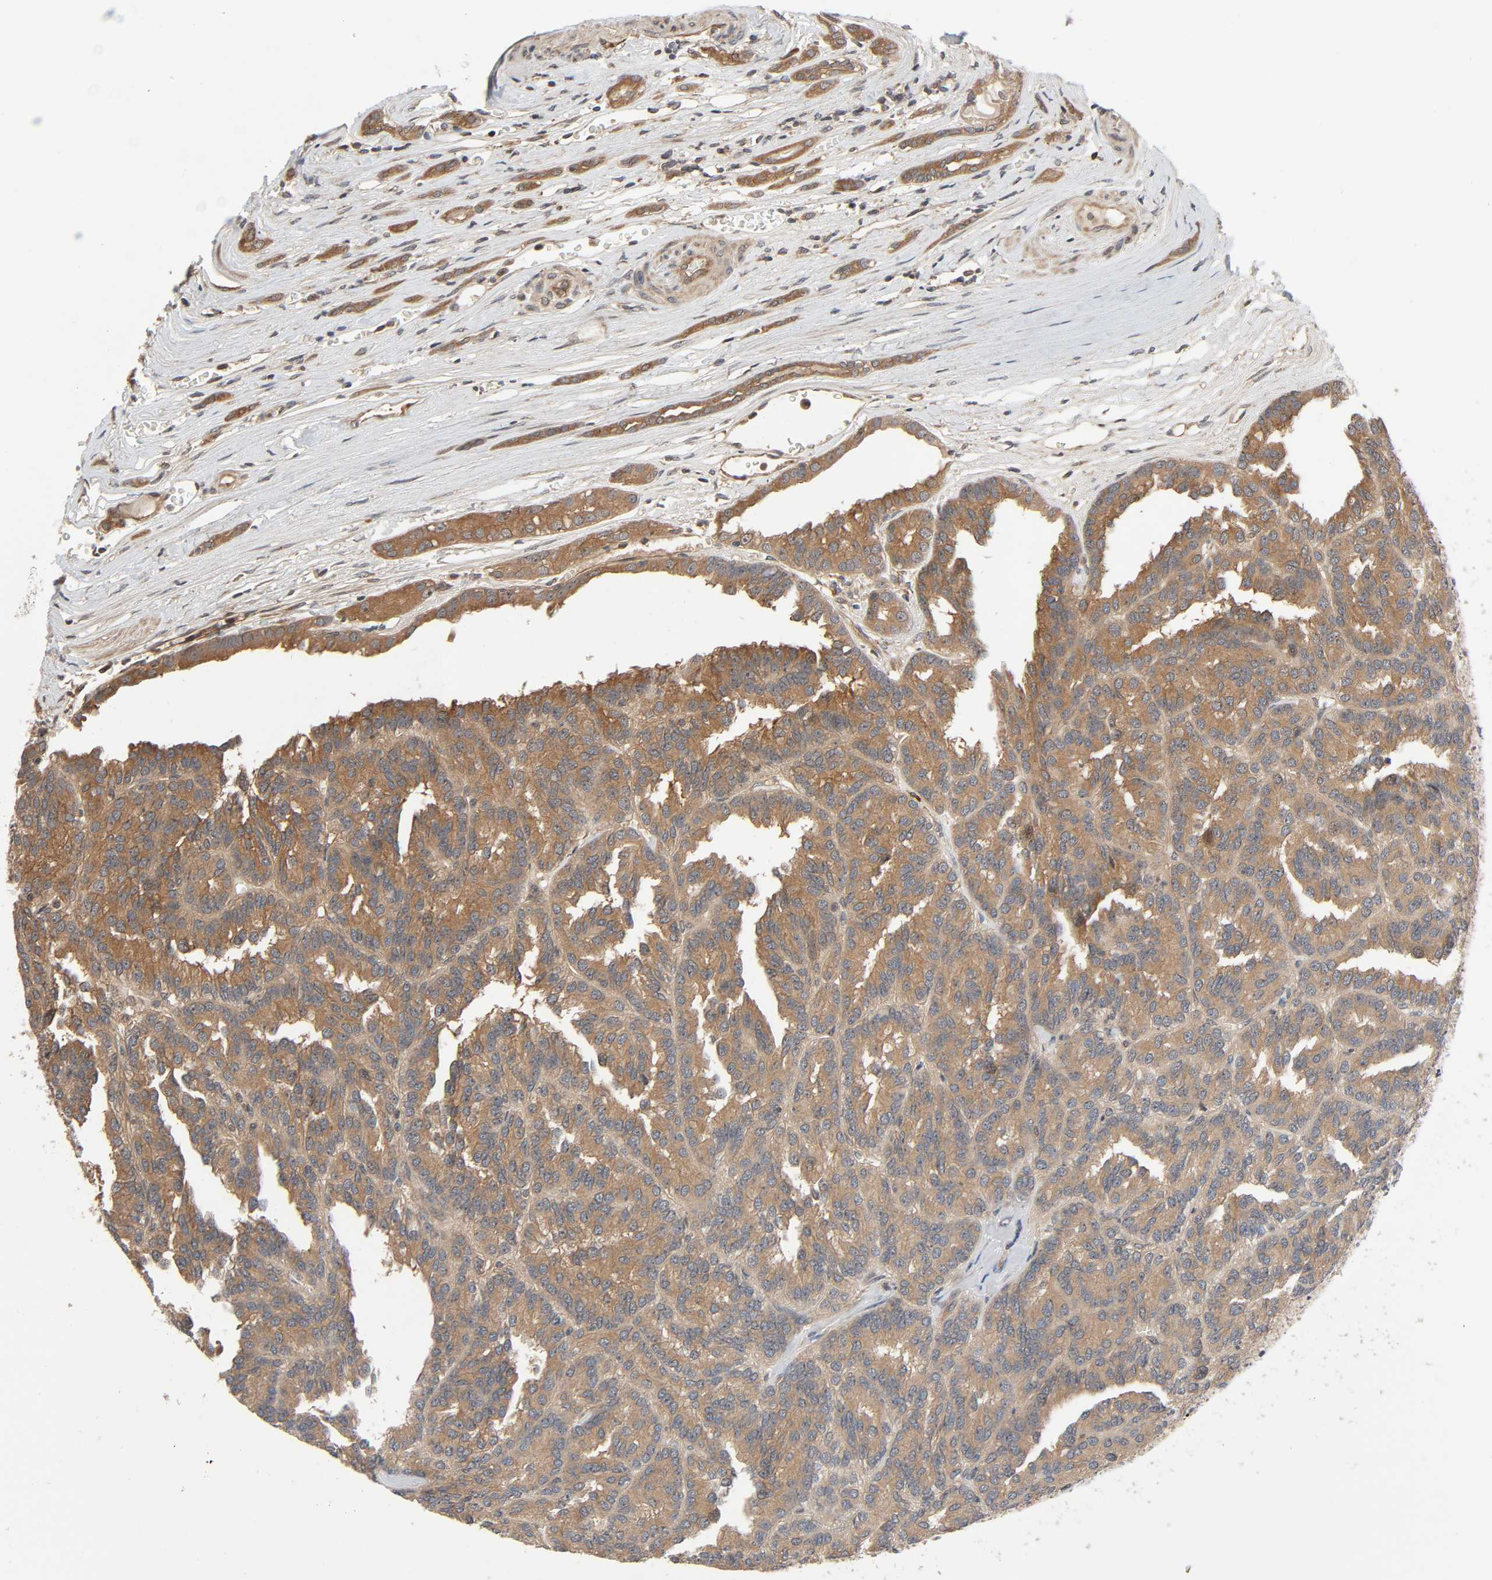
{"staining": {"intensity": "moderate", "quantity": ">75%", "location": "cytoplasmic/membranous"}, "tissue": "renal cancer", "cell_type": "Tumor cells", "image_type": "cancer", "snomed": [{"axis": "morphology", "description": "Adenocarcinoma, NOS"}, {"axis": "topography", "description": "Kidney"}], "caption": "Approximately >75% of tumor cells in human adenocarcinoma (renal) reveal moderate cytoplasmic/membranous protein expression as visualized by brown immunohistochemical staining.", "gene": "PPP2R1B", "patient": {"sex": "male", "age": 46}}